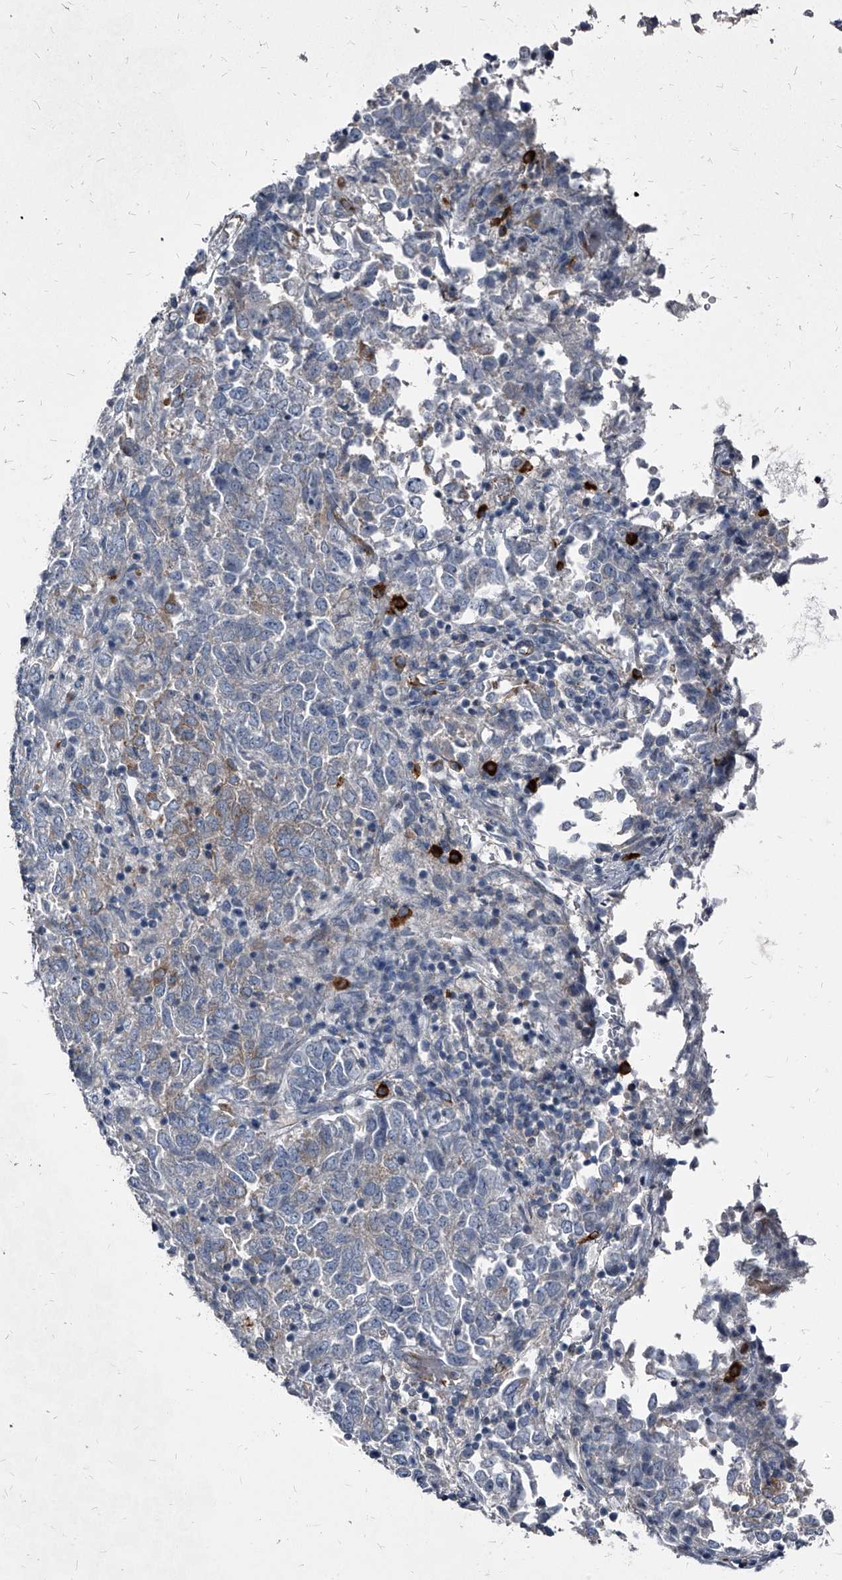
{"staining": {"intensity": "weak", "quantity": "<25%", "location": "cytoplasmic/membranous"}, "tissue": "endometrial cancer", "cell_type": "Tumor cells", "image_type": "cancer", "snomed": [{"axis": "morphology", "description": "Adenocarcinoma, NOS"}, {"axis": "topography", "description": "Endometrium"}], "caption": "Protein analysis of endometrial adenocarcinoma reveals no significant expression in tumor cells.", "gene": "PGLYRP3", "patient": {"sex": "female", "age": 80}}